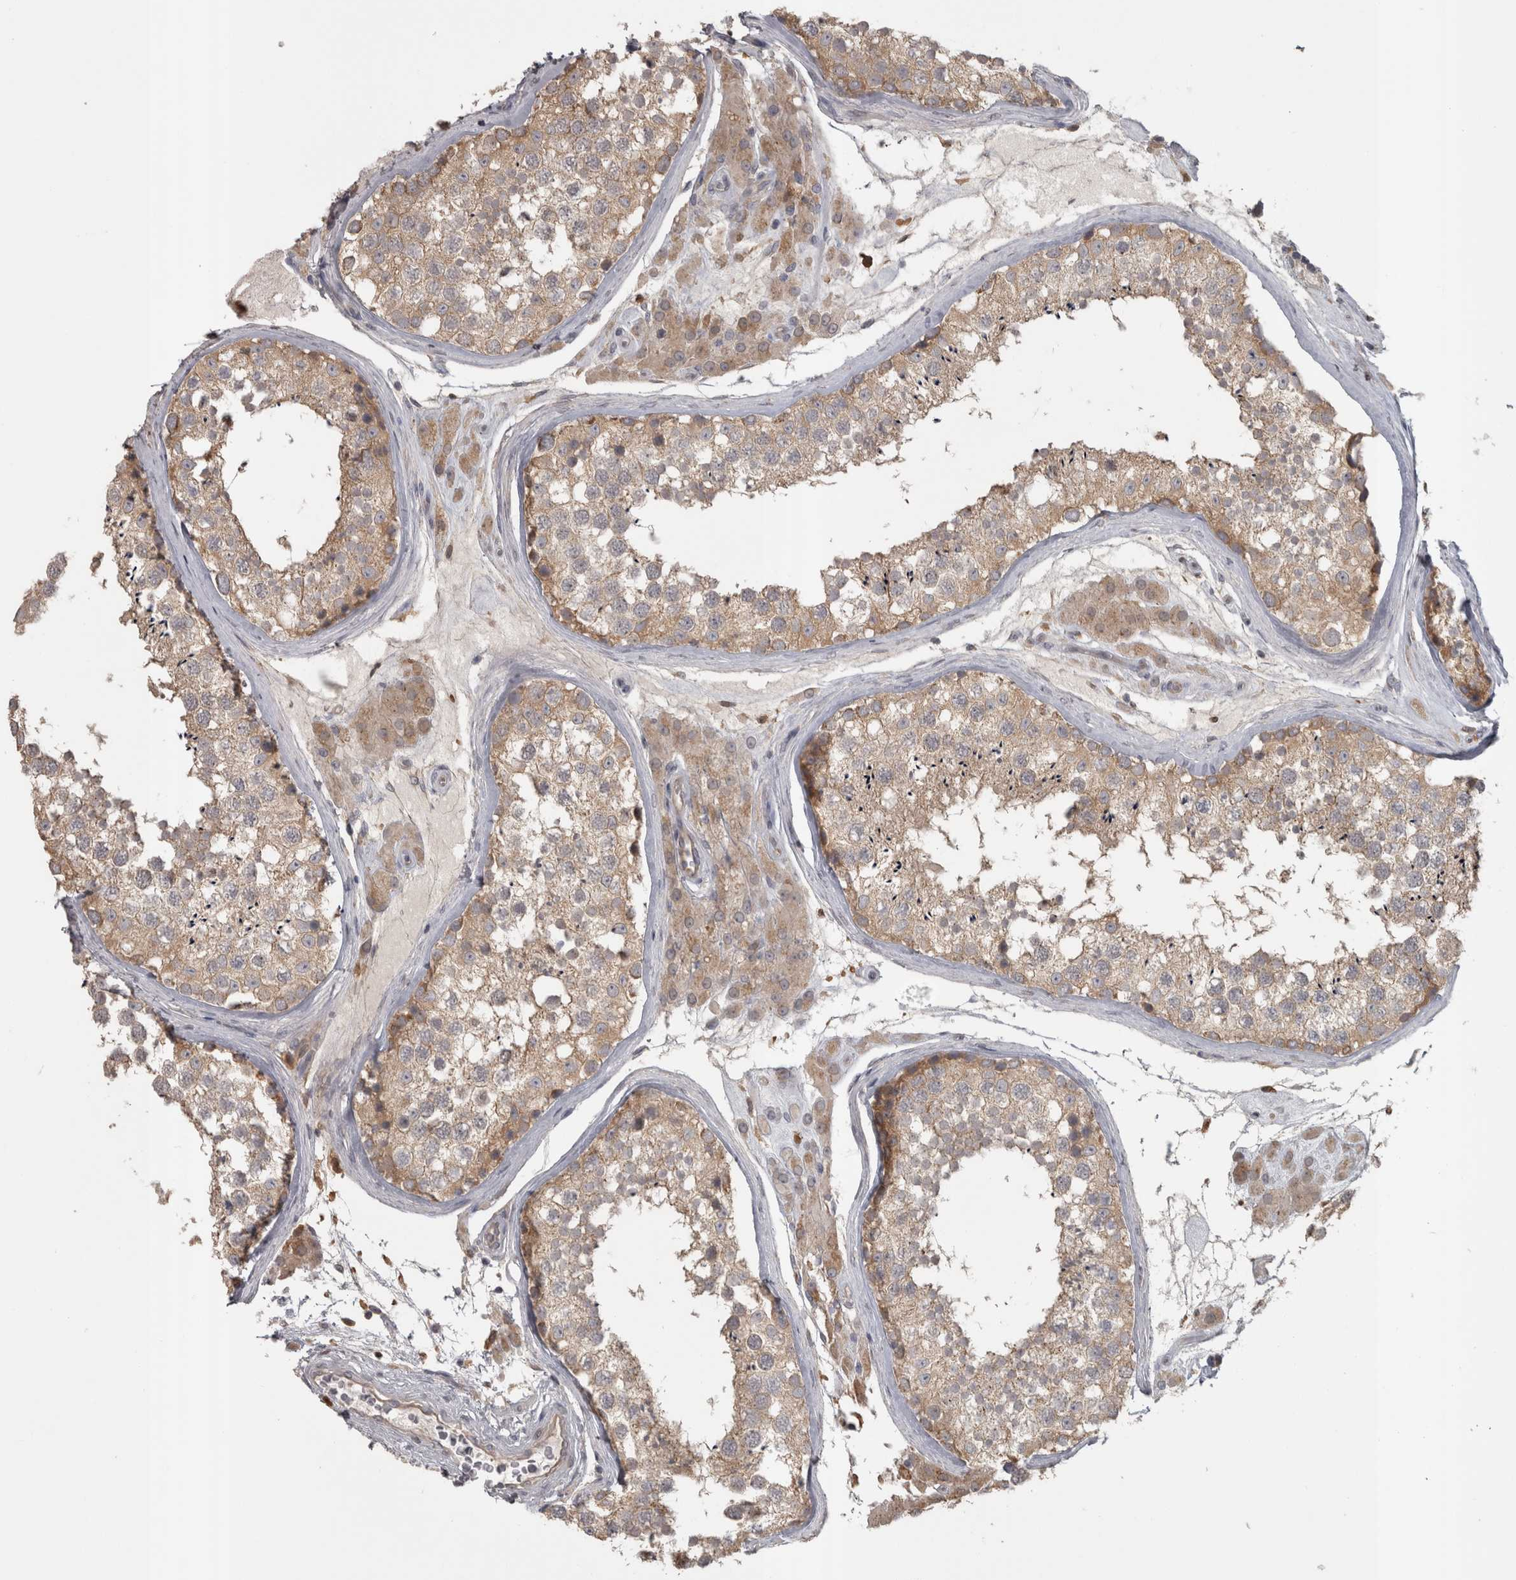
{"staining": {"intensity": "moderate", "quantity": "25%-75%", "location": "cytoplasmic/membranous"}, "tissue": "testis", "cell_type": "Cells in seminiferous ducts", "image_type": "normal", "snomed": [{"axis": "morphology", "description": "Normal tissue, NOS"}, {"axis": "topography", "description": "Testis"}], "caption": "The micrograph reveals a brown stain indicating the presence of a protein in the cytoplasmic/membranous of cells in seminiferous ducts in testis. Using DAB (brown) and hematoxylin (blue) stains, captured at high magnification using brightfield microscopy.", "gene": "SLCO5A1", "patient": {"sex": "male", "age": 46}}